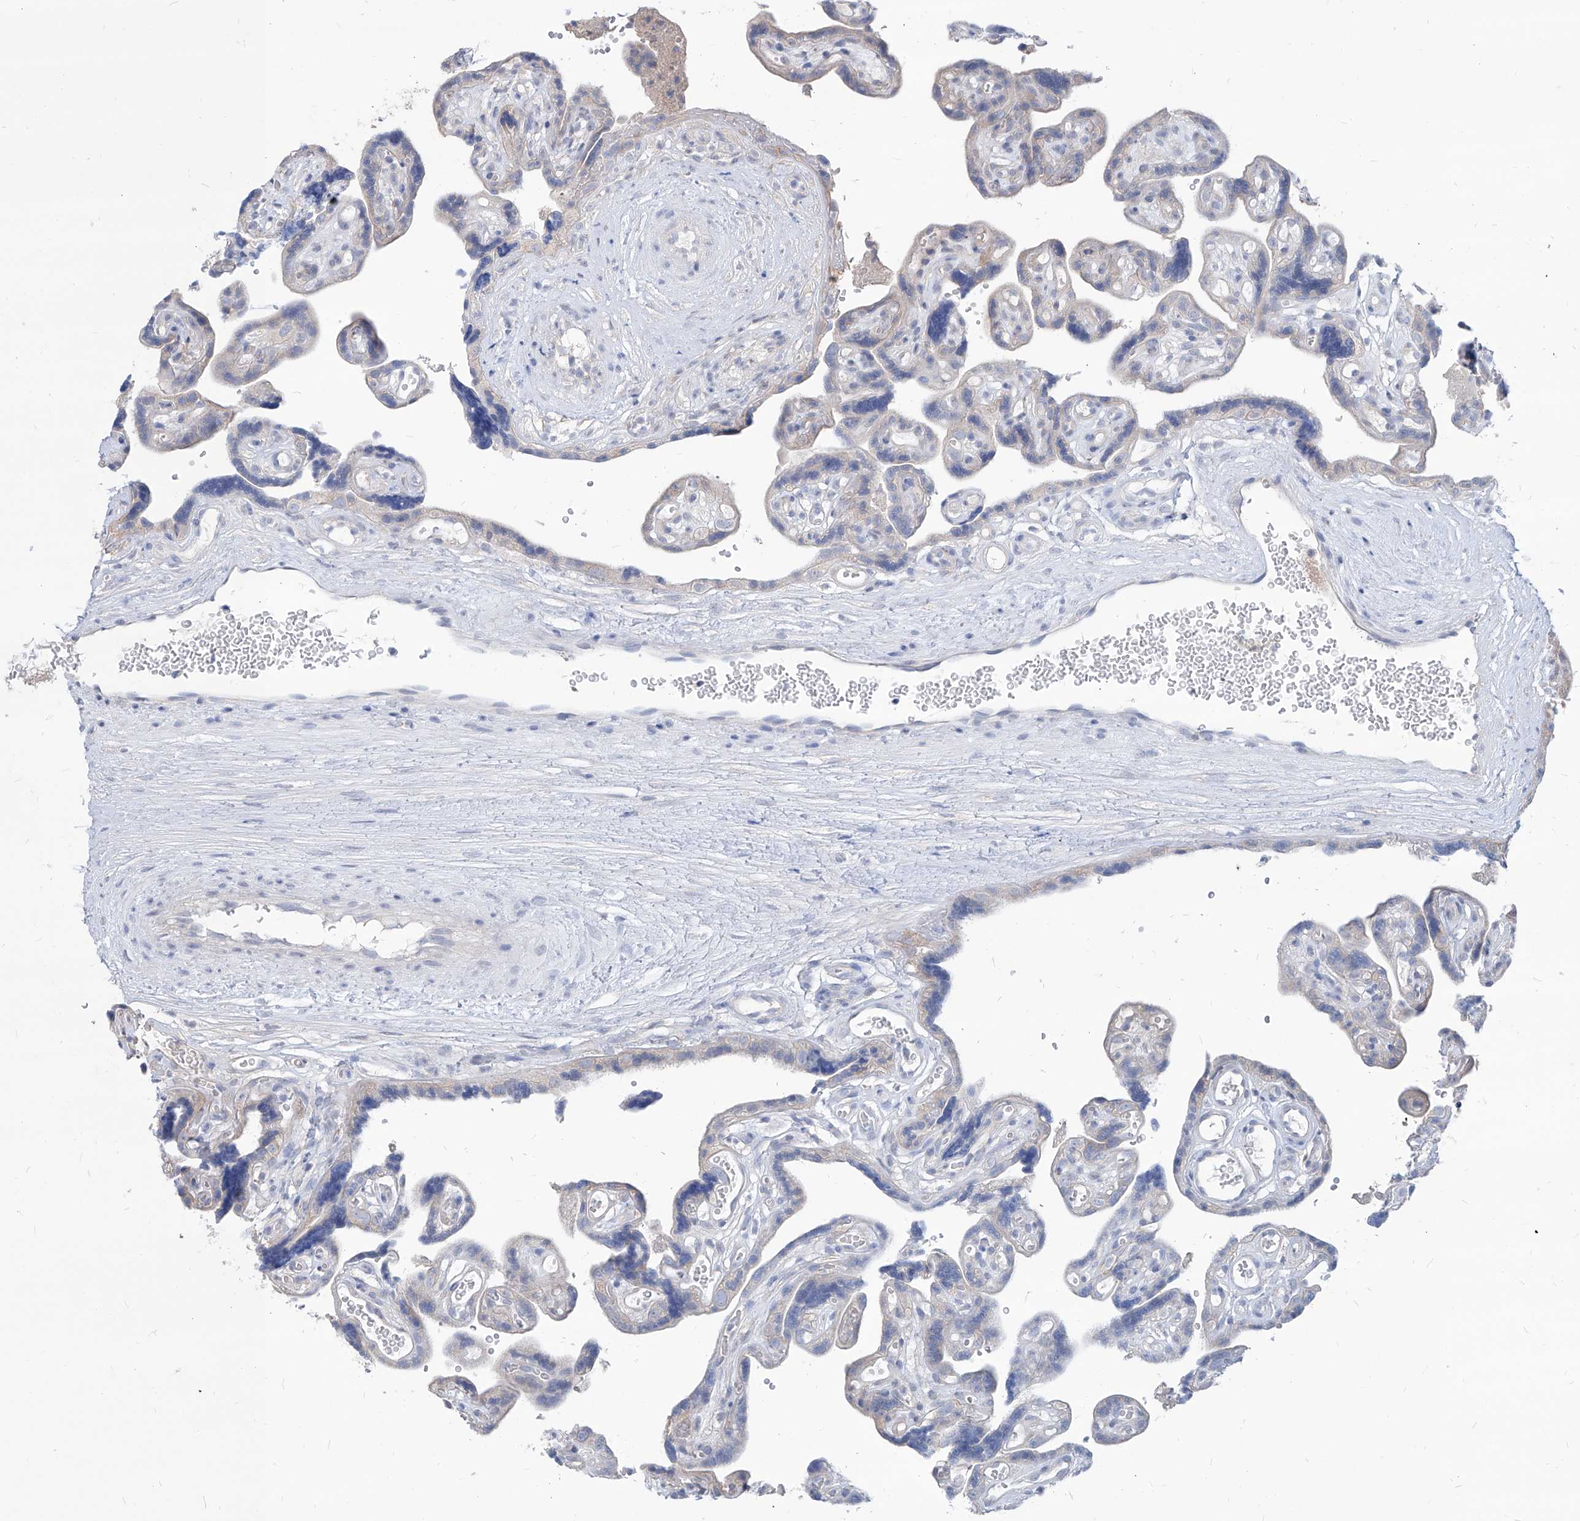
{"staining": {"intensity": "negative", "quantity": "none", "location": "none"}, "tissue": "placenta", "cell_type": "Decidual cells", "image_type": "normal", "snomed": [{"axis": "morphology", "description": "Normal tissue, NOS"}, {"axis": "topography", "description": "Placenta"}], "caption": "Histopathology image shows no significant protein staining in decidual cells of normal placenta. (DAB immunohistochemistry (IHC), high magnification).", "gene": "AKAP10", "patient": {"sex": "female", "age": 30}}